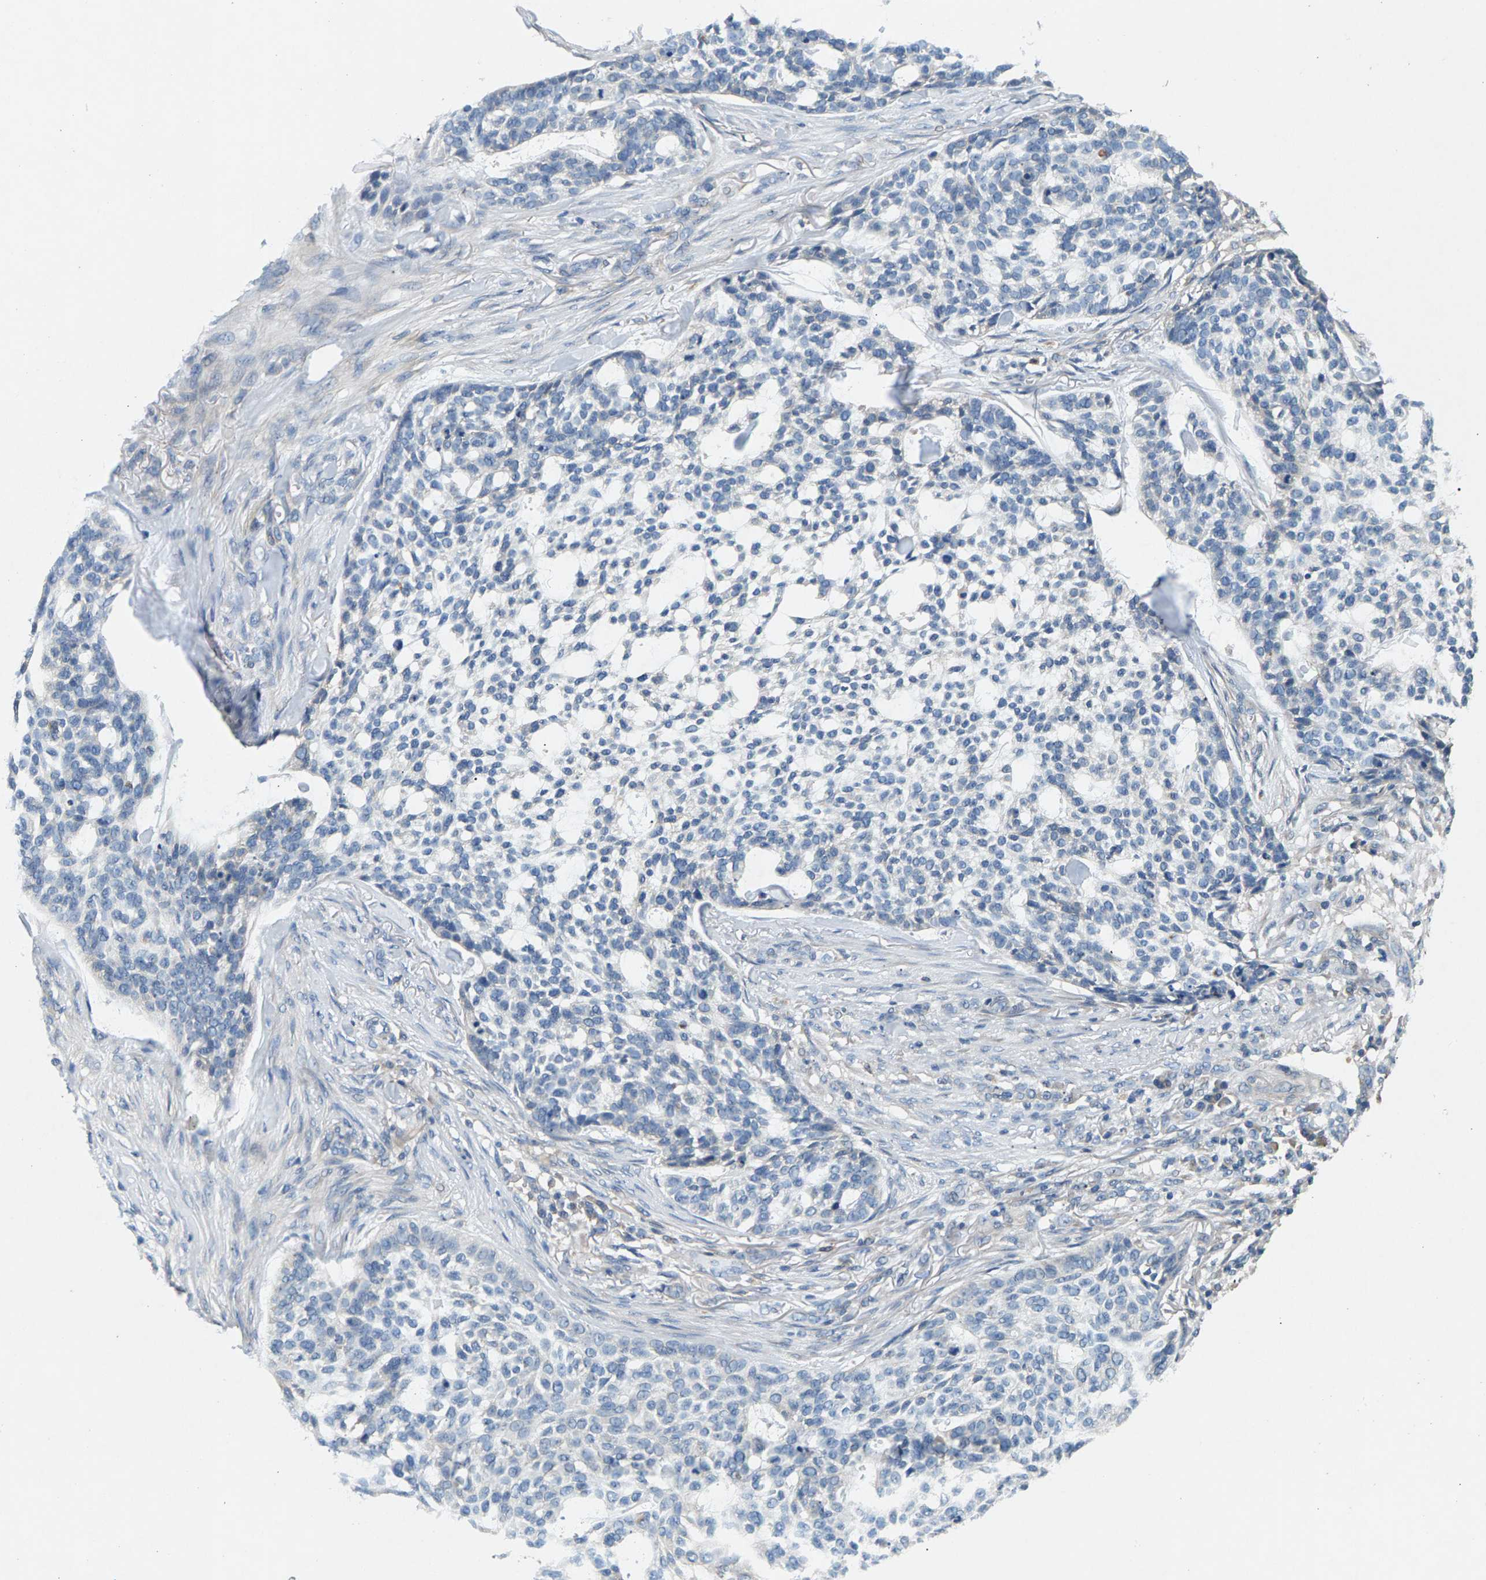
{"staining": {"intensity": "negative", "quantity": "none", "location": "none"}, "tissue": "skin cancer", "cell_type": "Tumor cells", "image_type": "cancer", "snomed": [{"axis": "morphology", "description": "Basal cell carcinoma"}, {"axis": "topography", "description": "Skin"}], "caption": "Tumor cells are negative for brown protein staining in skin cancer.", "gene": "NT5C", "patient": {"sex": "female", "age": 64}}